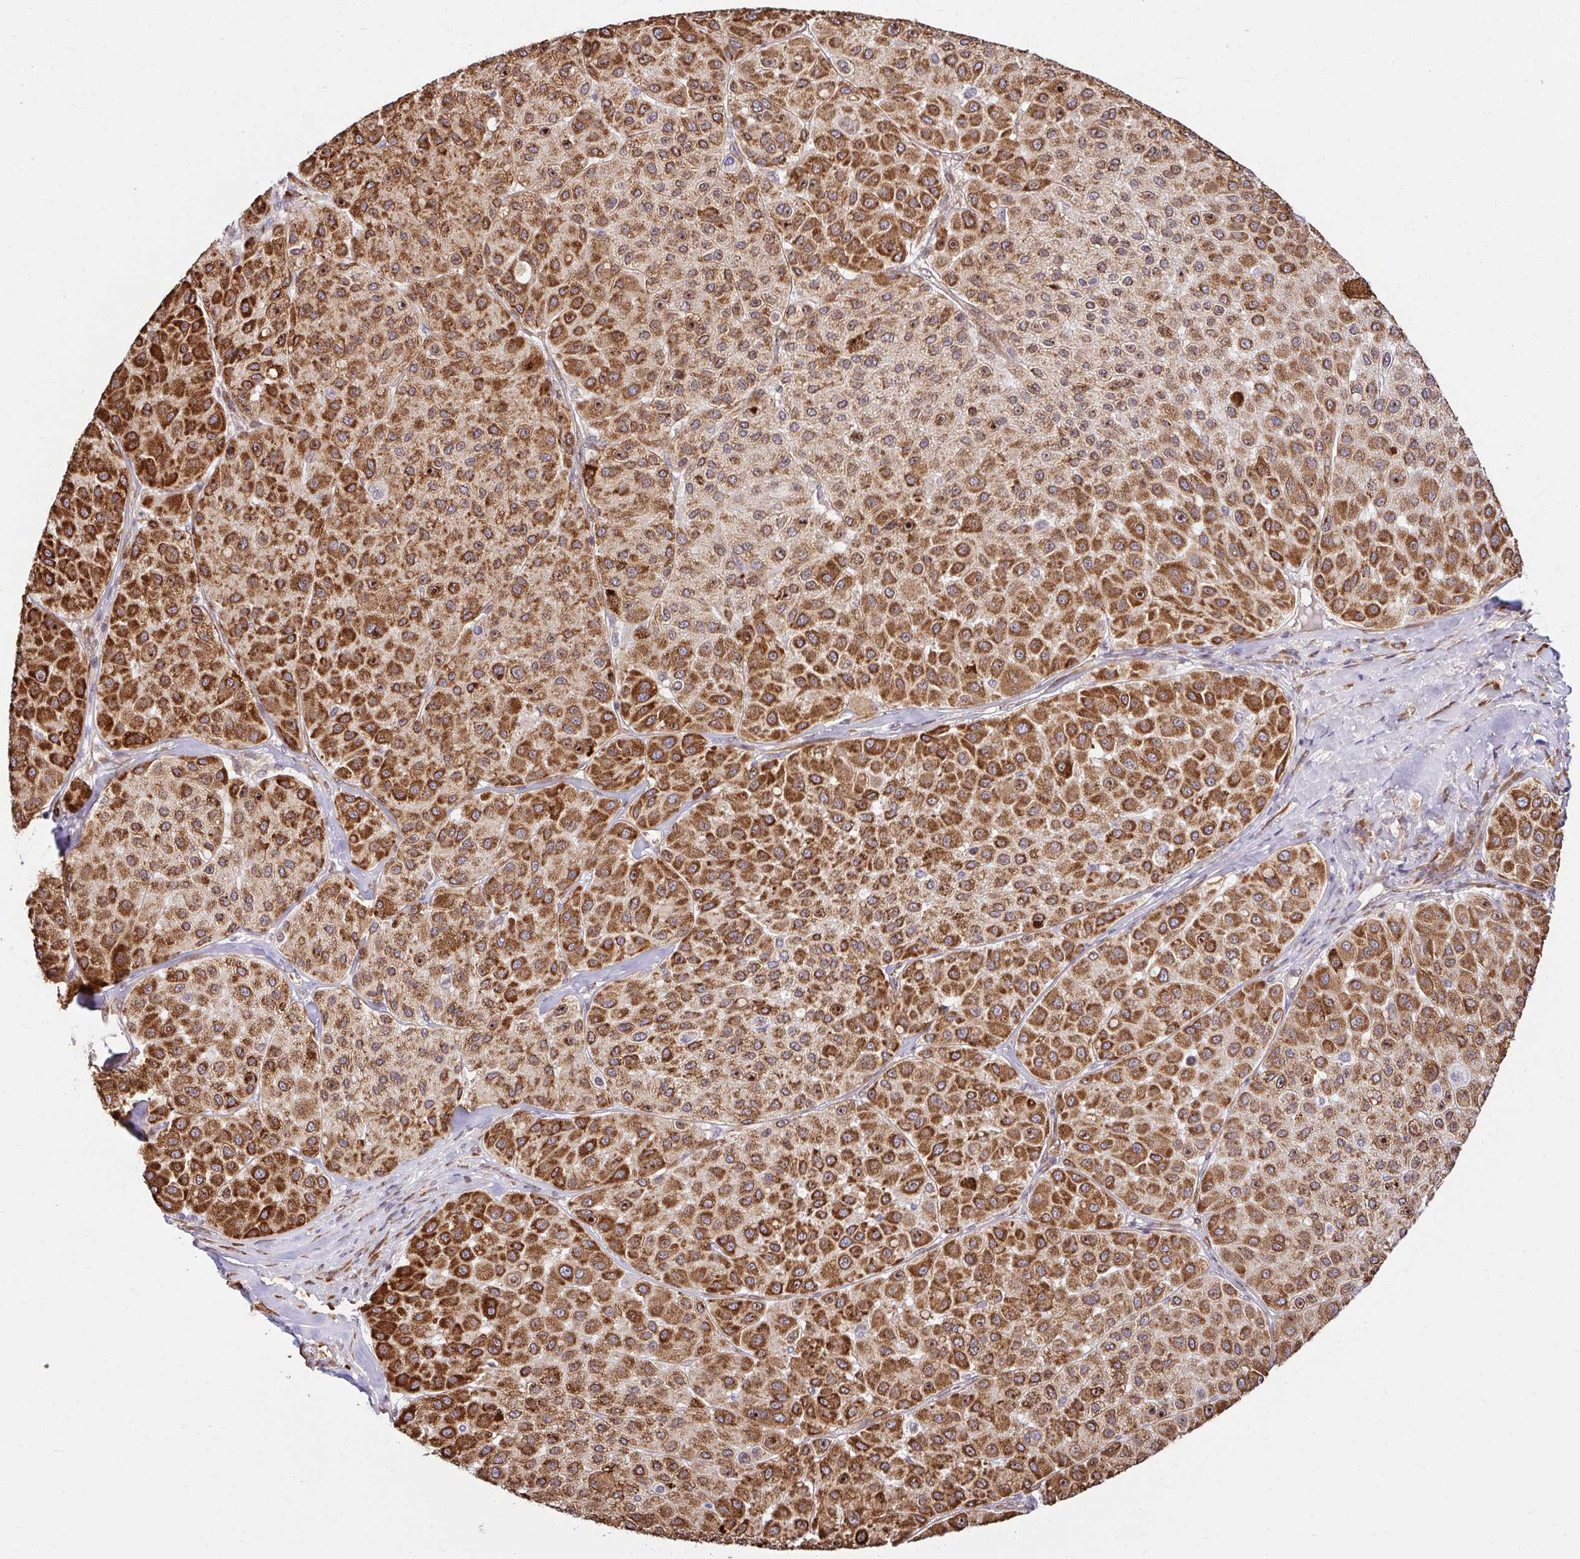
{"staining": {"intensity": "strong", "quantity": ">75%", "location": "cytoplasmic/membranous"}, "tissue": "melanoma", "cell_type": "Tumor cells", "image_type": "cancer", "snomed": [{"axis": "morphology", "description": "Malignant melanoma, Metastatic site"}, {"axis": "topography", "description": "Smooth muscle"}], "caption": "Immunohistochemistry (DAB (3,3'-diaminobenzidine)) staining of human malignant melanoma (metastatic site) demonstrates strong cytoplasmic/membranous protein expression in about >75% of tumor cells. The protein of interest is shown in brown color, while the nuclei are stained blue.", "gene": "HPS1", "patient": {"sex": "male", "age": 41}}